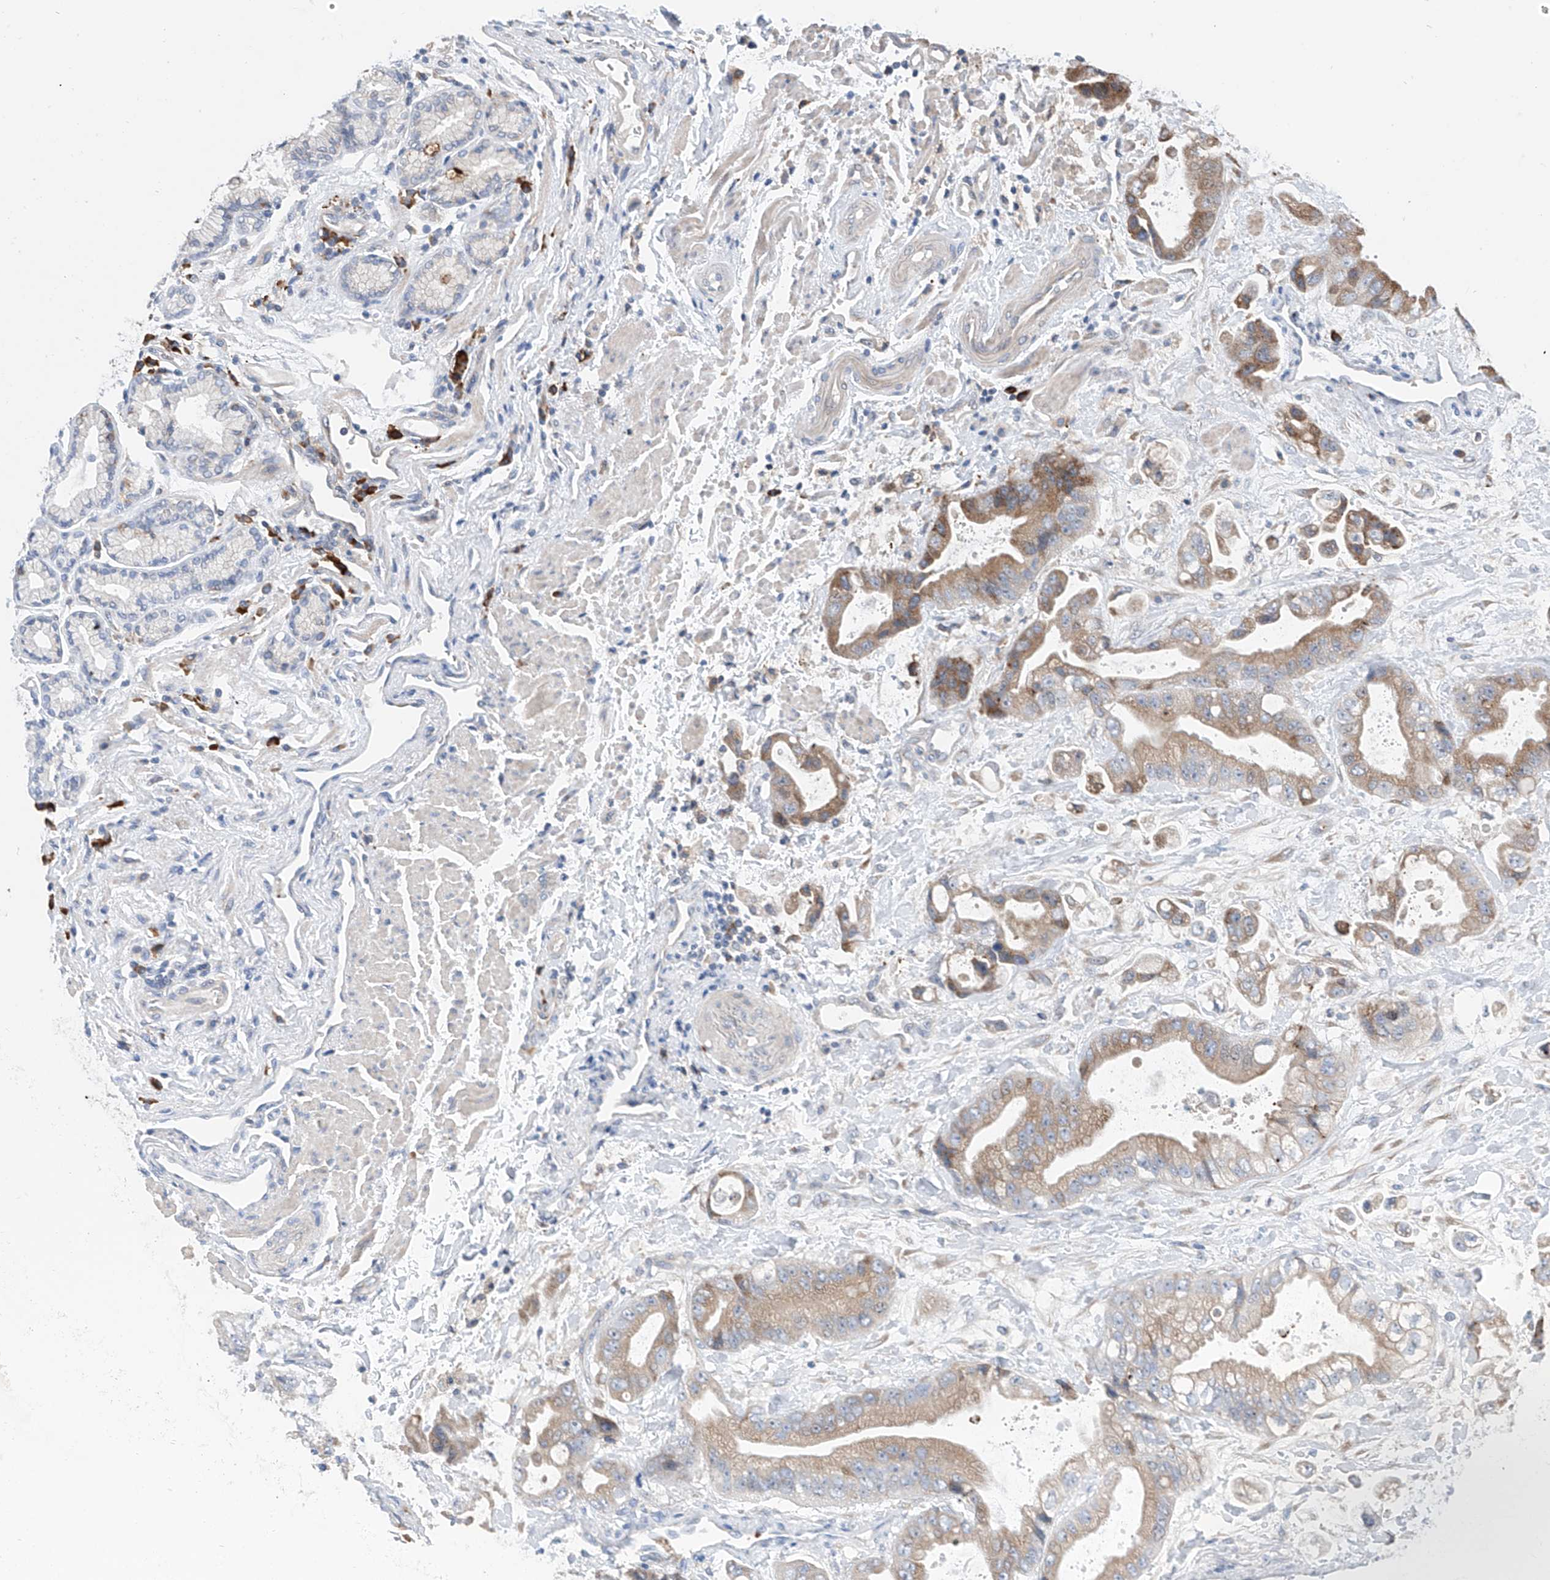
{"staining": {"intensity": "moderate", "quantity": ">75%", "location": "cytoplasmic/membranous"}, "tissue": "stomach cancer", "cell_type": "Tumor cells", "image_type": "cancer", "snomed": [{"axis": "morphology", "description": "Adenocarcinoma, NOS"}, {"axis": "topography", "description": "Stomach"}], "caption": "The immunohistochemical stain highlights moderate cytoplasmic/membranous expression in tumor cells of stomach cancer tissue.", "gene": "REC8", "patient": {"sex": "male", "age": 62}}